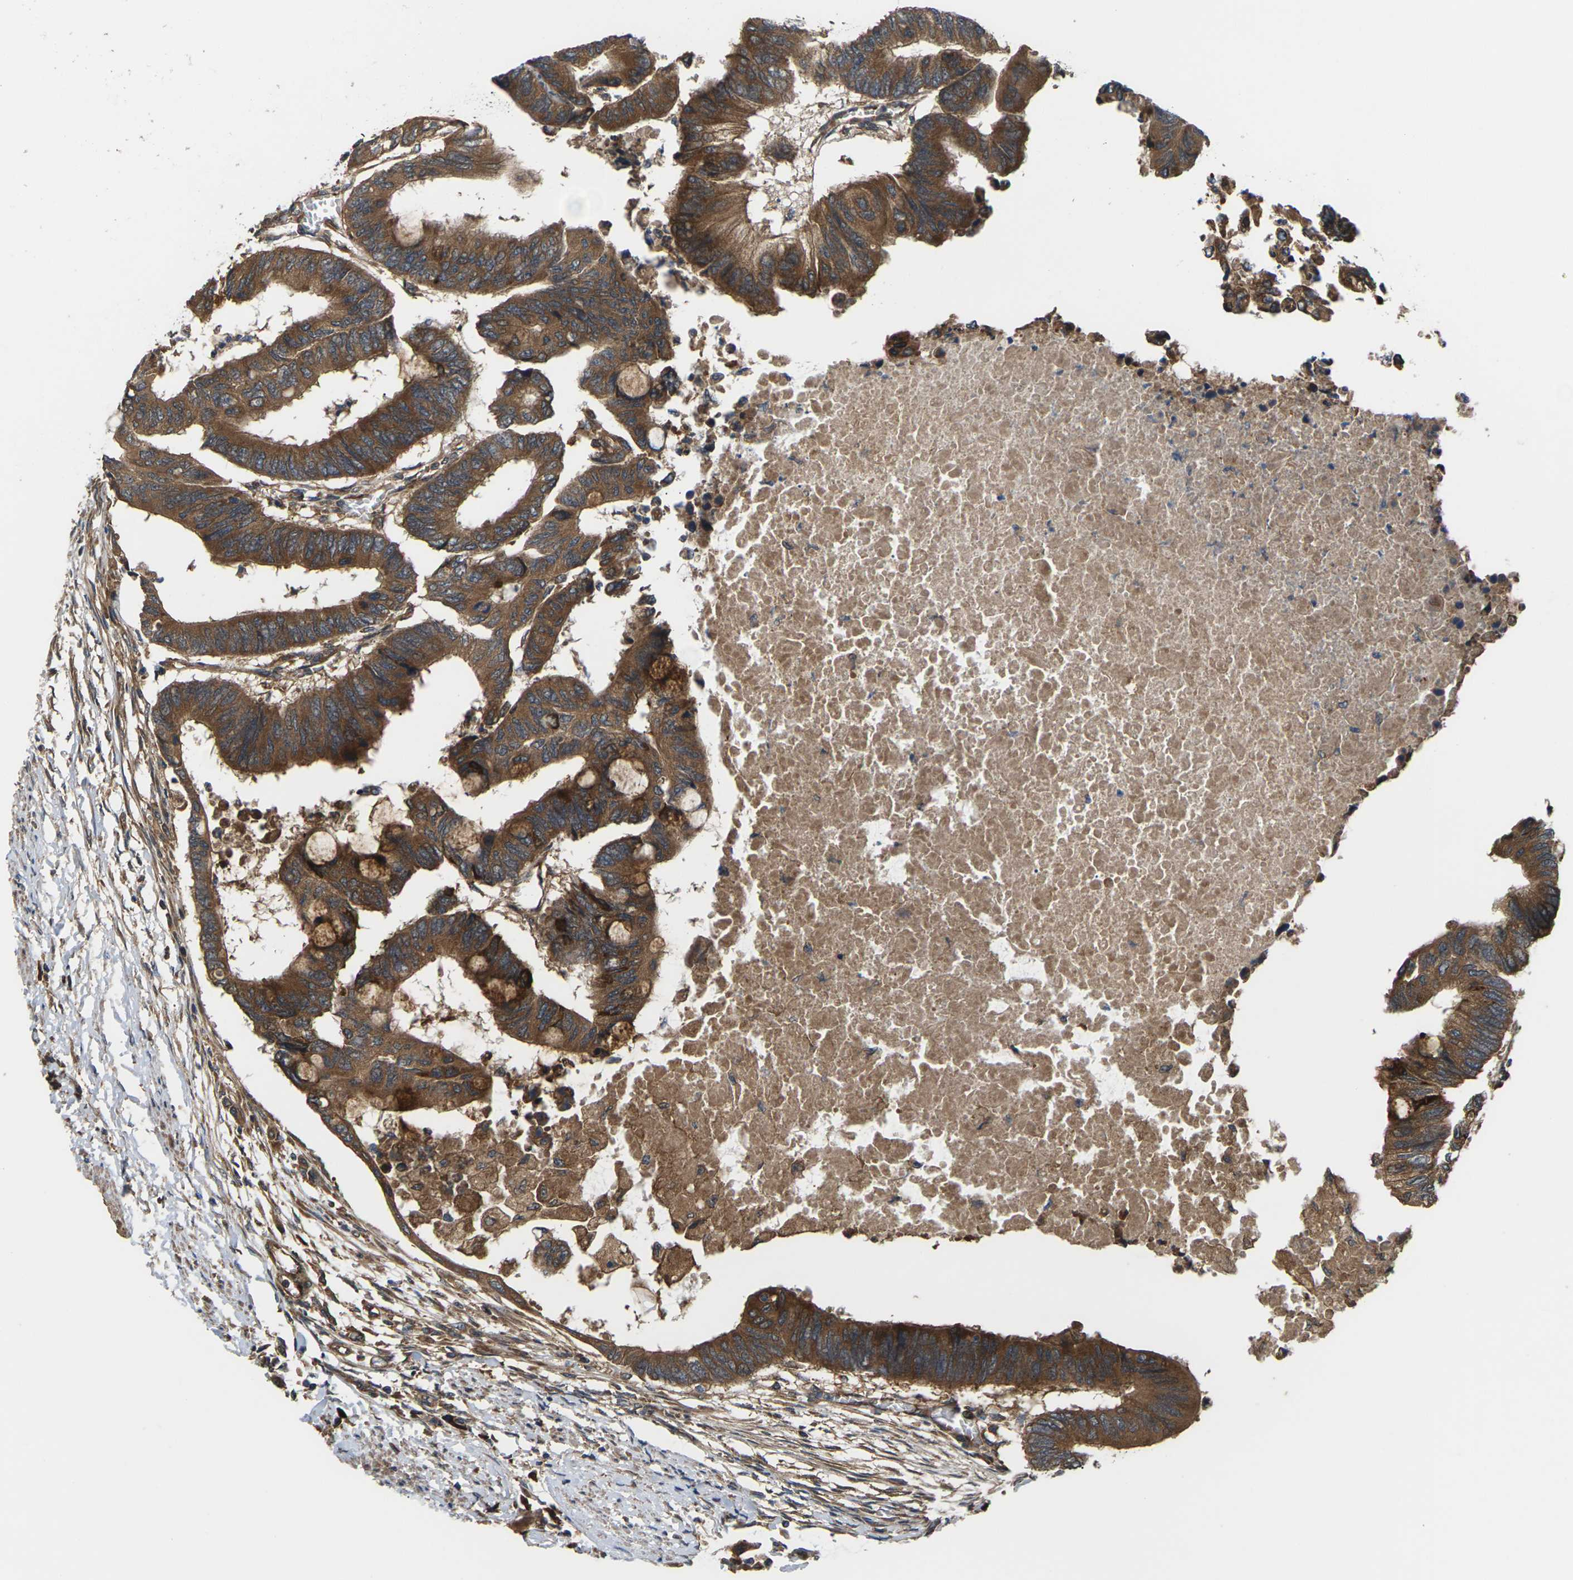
{"staining": {"intensity": "strong", "quantity": ">75%", "location": "cytoplasmic/membranous"}, "tissue": "colorectal cancer", "cell_type": "Tumor cells", "image_type": "cancer", "snomed": [{"axis": "morphology", "description": "Normal tissue, NOS"}, {"axis": "morphology", "description": "Adenocarcinoma, NOS"}, {"axis": "topography", "description": "Rectum"}, {"axis": "topography", "description": "Peripheral nerve tissue"}], "caption": "Colorectal cancer (adenocarcinoma) tissue shows strong cytoplasmic/membranous expression in about >75% of tumor cells, visualized by immunohistochemistry. (DAB (3,3'-diaminobenzidine) = brown stain, brightfield microscopy at high magnification).", "gene": "NRAS", "patient": {"sex": "male", "age": 92}}